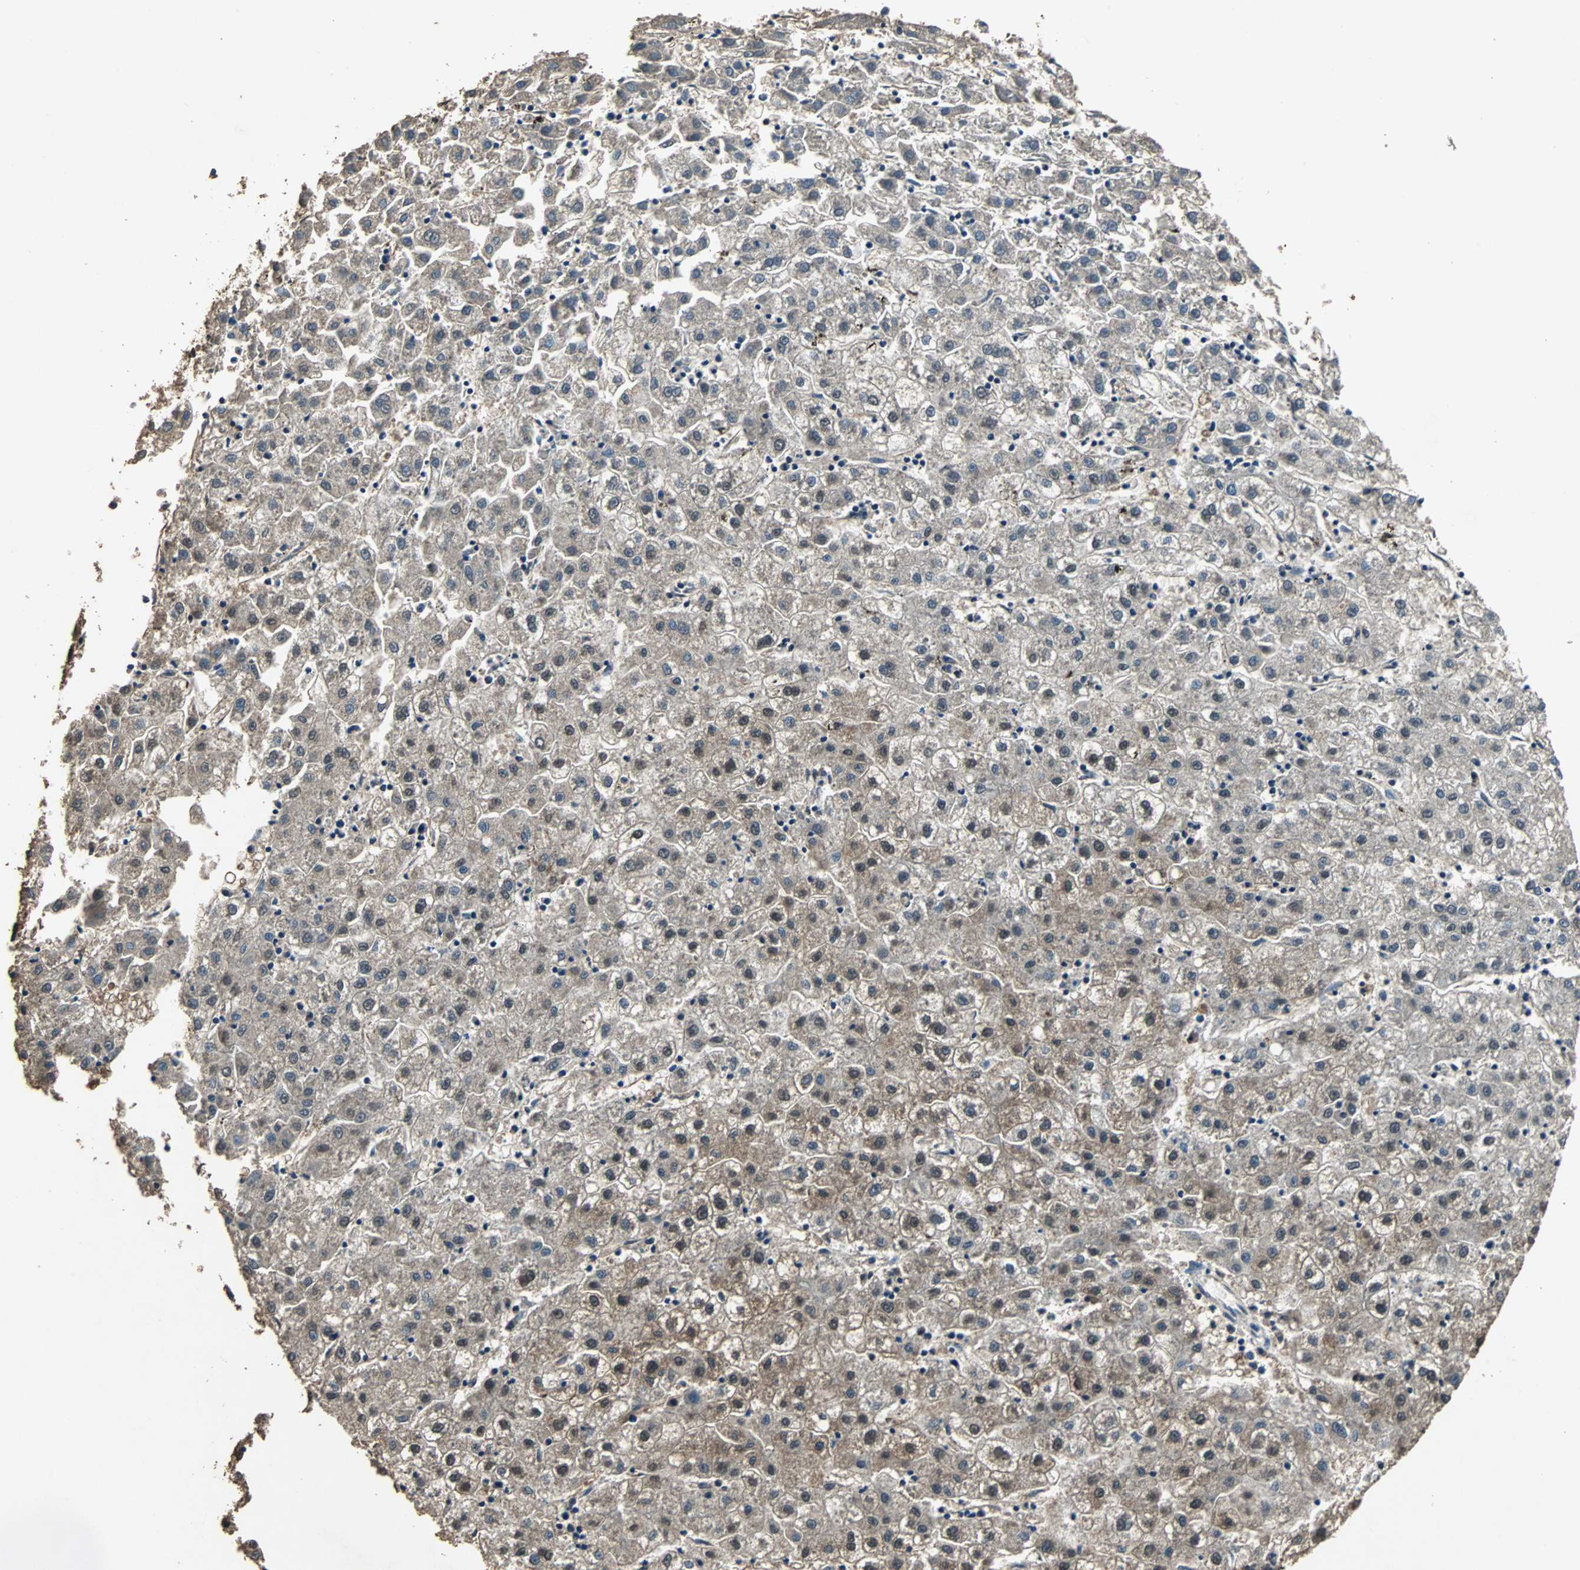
{"staining": {"intensity": "moderate", "quantity": "25%-75%", "location": "cytoplasmic/membranous,nuclear"}, "tissue": "liver cancer", "cell_type": "Tumor cells", "image_type": "cancer", "snomed": [{"axis": "morphology", "description": "Carcinoma, Hepatocellular, NOS"}, {"axis": "topography", "description": "Liver"}], "caption": "A brown stain shows moderate cytoplasmic/membranous and nuclear expression of a protein in liver cancer (hepatocellular carcinoma) tumor cells. The protein of interest is shown in brown color, while the nuclei are stained blue.", "gene": "PPP1R13B", "patient": {"sex": "male", "age": 72}}